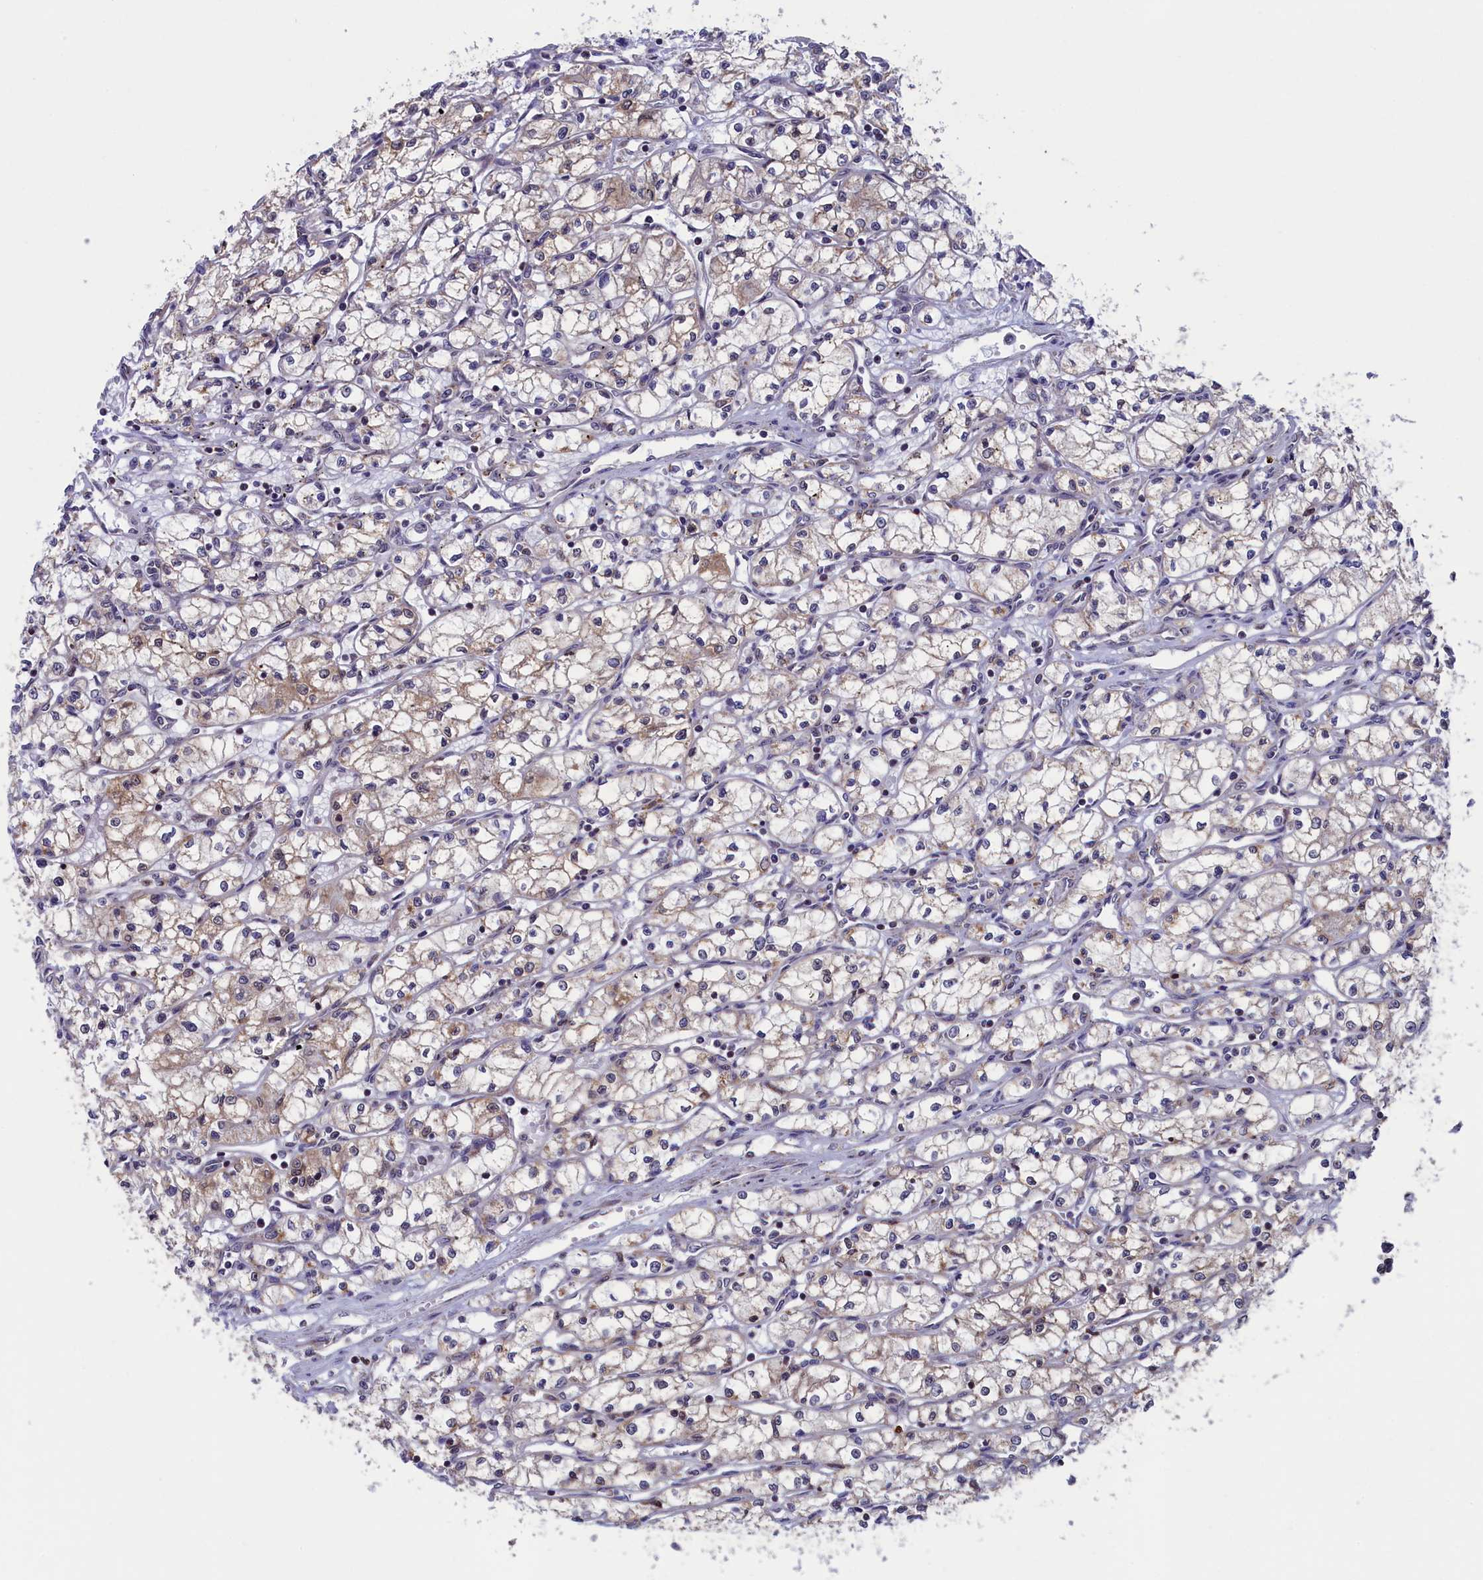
{"staining": {"intensity": "weak", "quantity": "<25%", "location": "cytoplasmic/membranous"}, "tissue": "renal cancer", "cell_type": "Tumor cells", "image_type": "cancer", "snomed": [{"axis": "morphology", "description": "Adenocarcinoma, NOS"}, {"axis": "topography", "description": "Kidney"}], "caption": "A high-resolution image shows IHC staining of renal adenocarcinoma, which reveals no significant expression in tumor cells.", "gene": "TIMM44", "patient": {"sex": "male", "age": 59}}